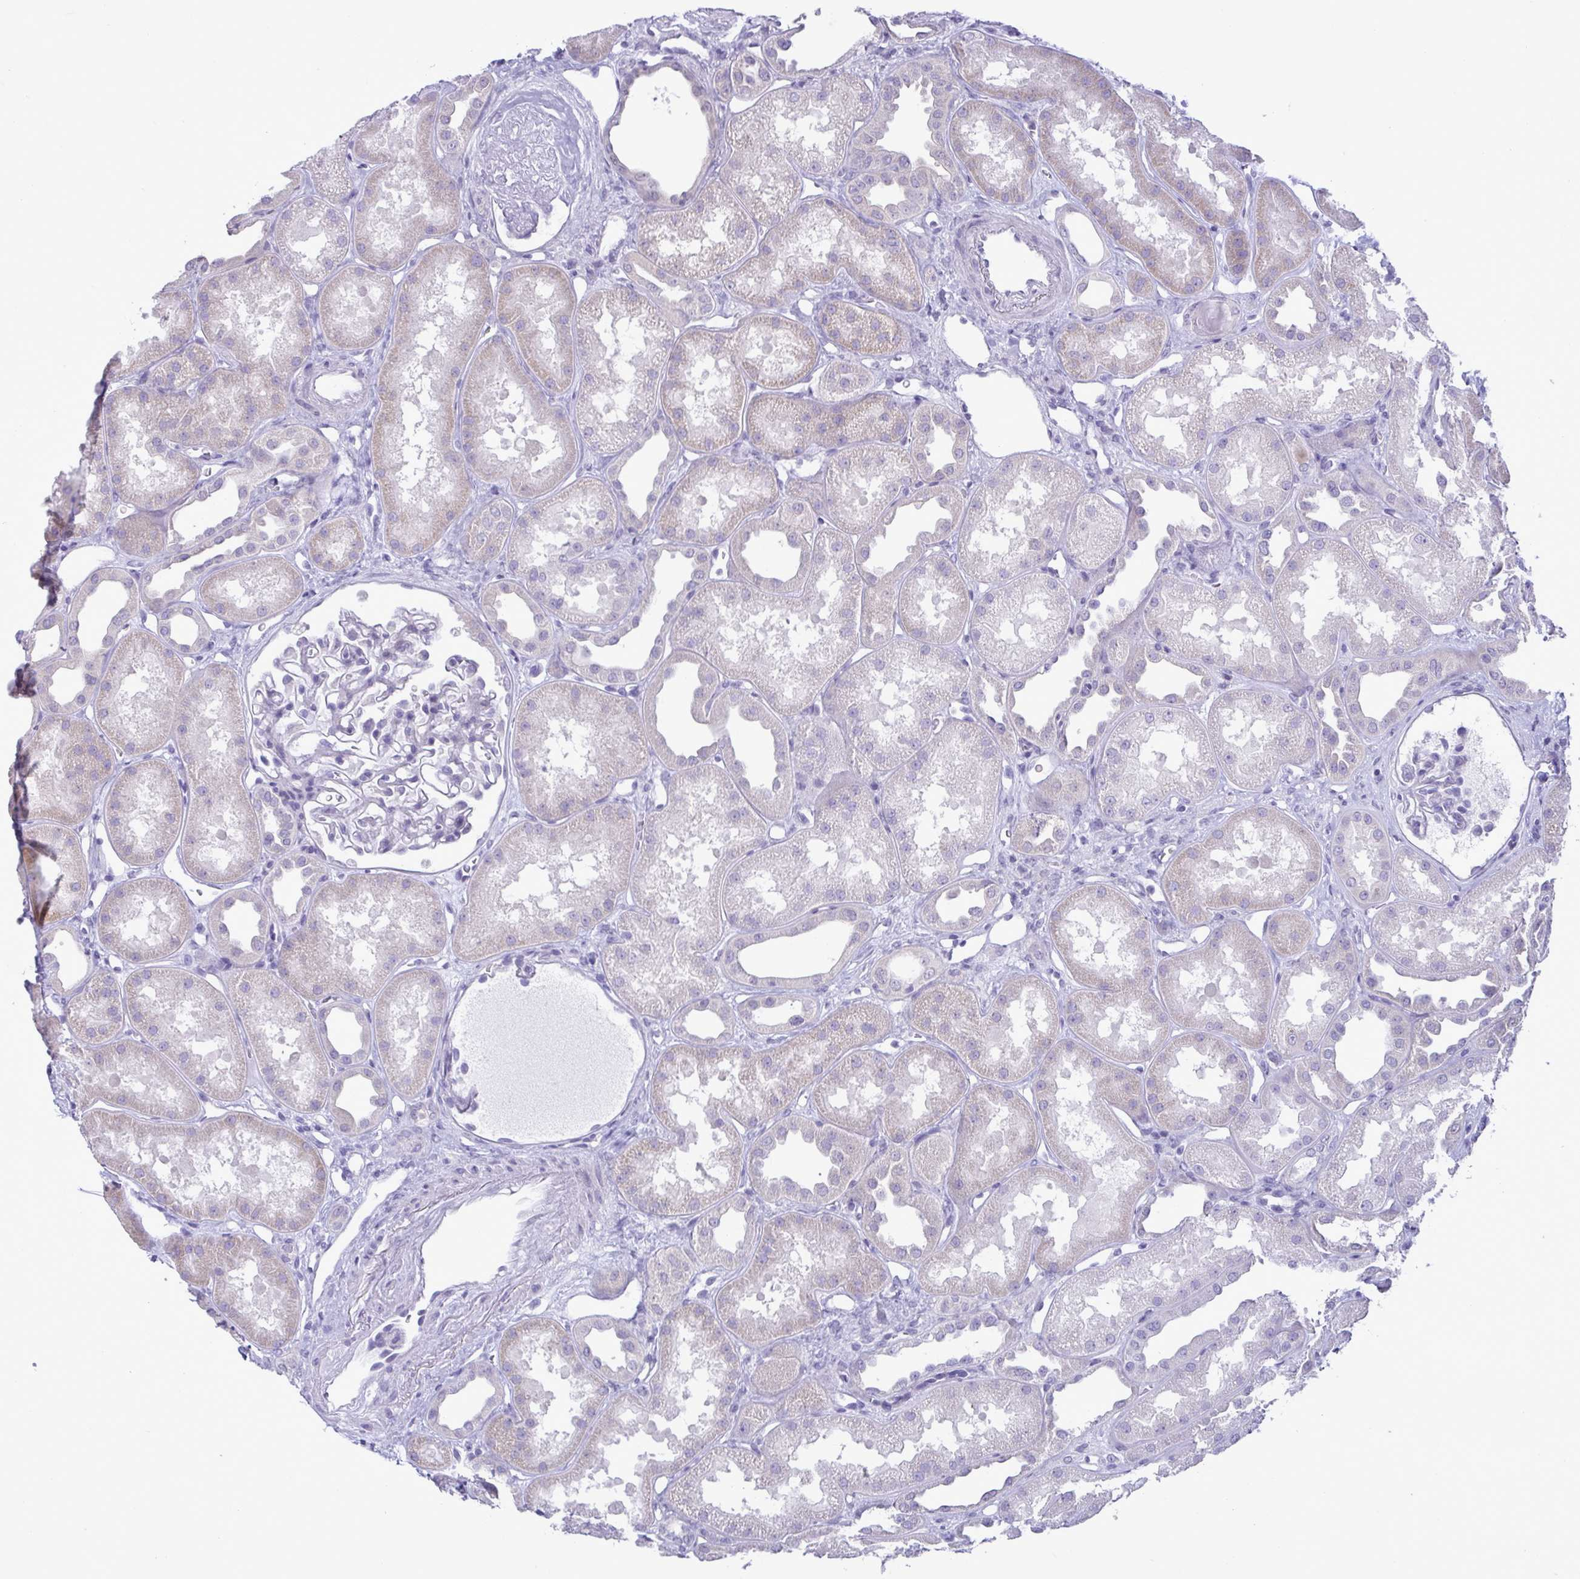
{"staining": {"intensity": "negative", "quantity": "none", "location": "none"}, "tissue": "kidney", "cell_type": "Cells in glomeruli", "image_type": "normal", "snomed": [{"axis": "morphology", "description": "Normal tissue, NOS"}, {"axis": "topography", "description": "Kidney"}], "caption": "Benign kidney was stained to show a protein in brown. There is no significant positivity in cells in glomeruli. (Stains: DAB (3,3'-diaminobenzidine) immunohistochemistry (IHC) with hematoxylin counter stain, Microscopy: brightfield microscopy at high magnification).", "gene": "C4orf33", "patient": {"sex": "male", "age": 61}}